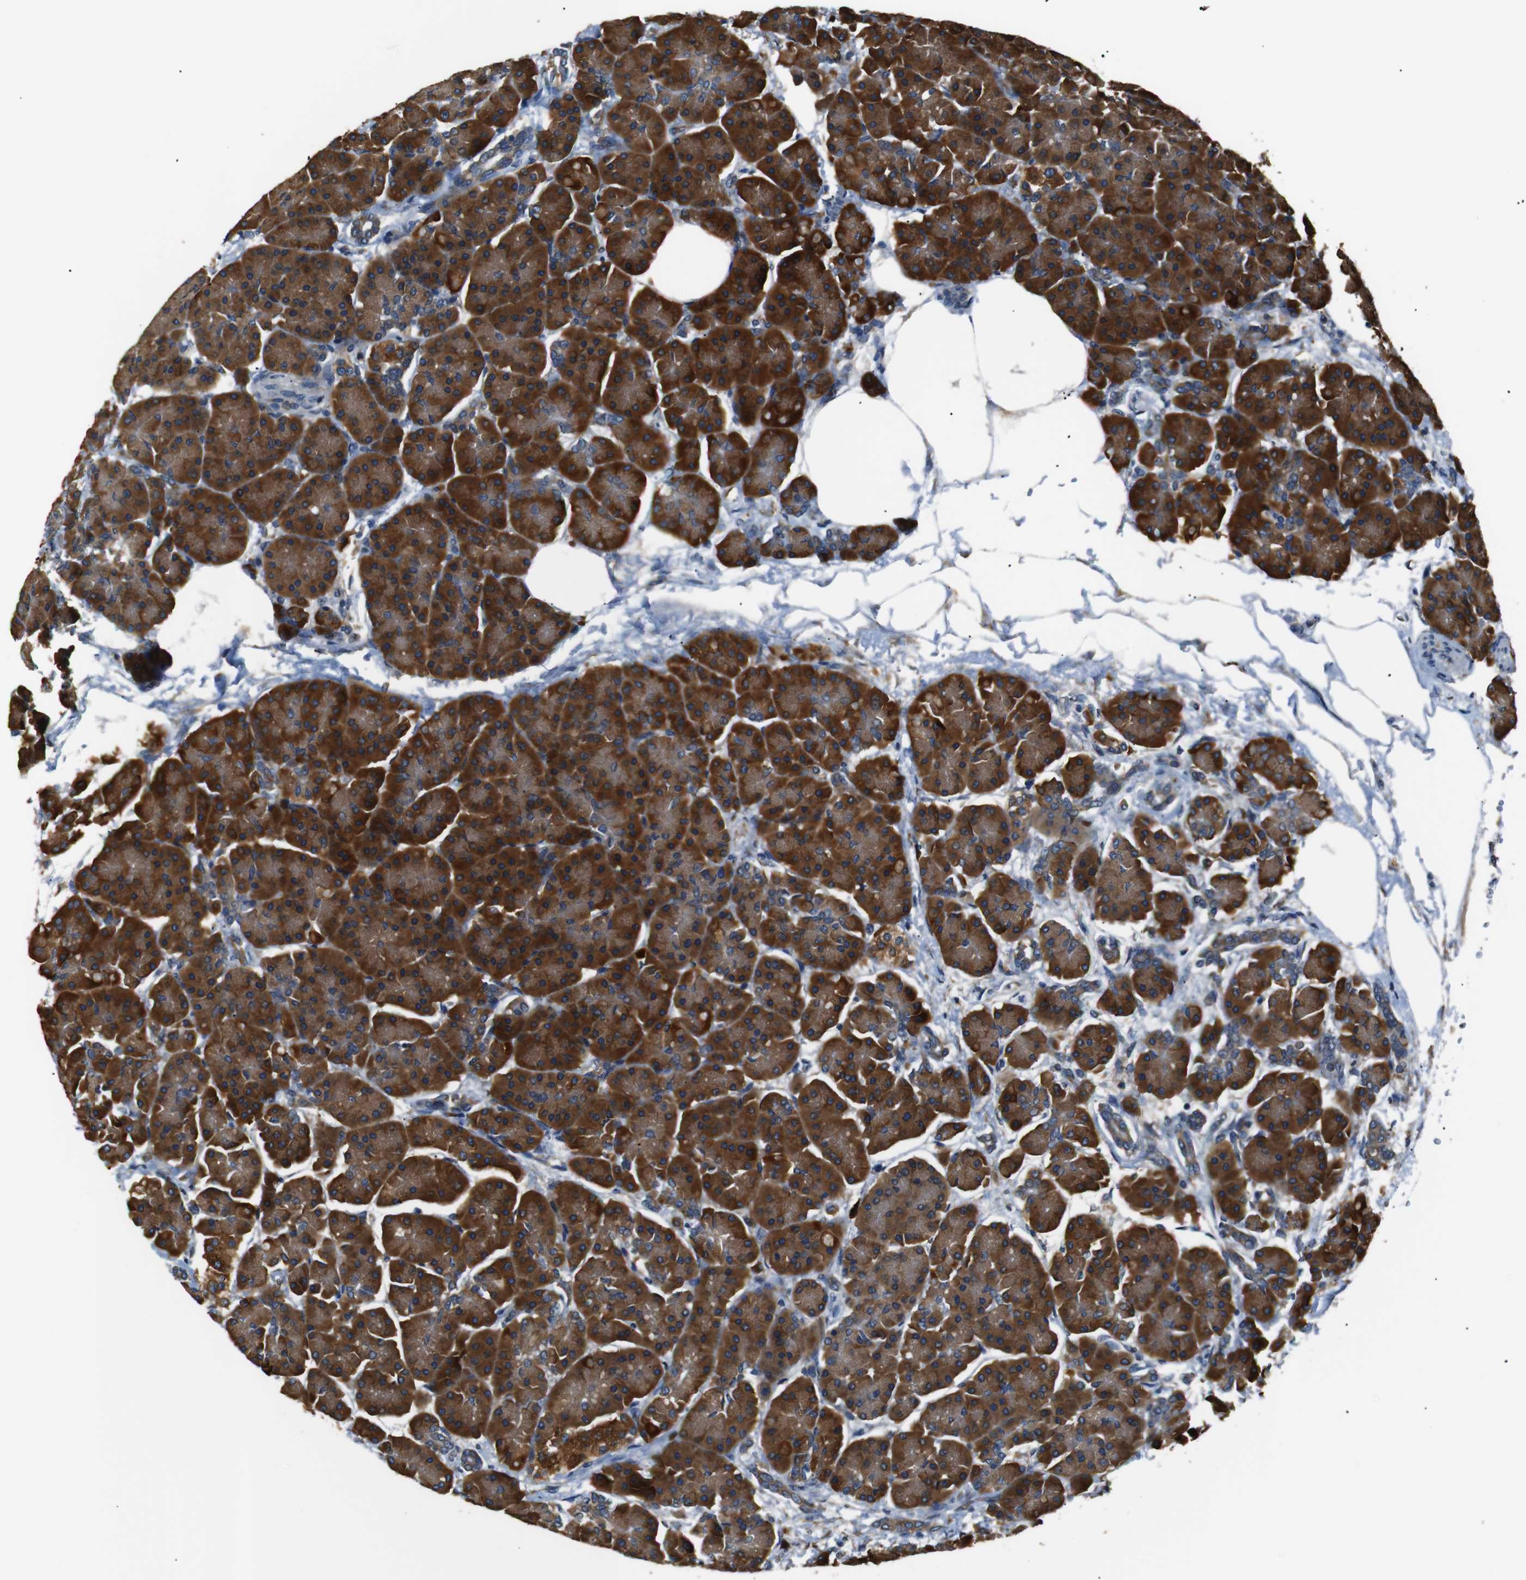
{"staining": {"intensity": "strong", "quantity": ">75%", "location": "cytoplasmic/membranous"}, "tissue": "pancreas", "cell_type": "Exocrine glandular cells", "image_type": "normal", "snomed": [{"axis": "morphology", "description": "Normal tissue, NOS"}, {"axis": "topography", "description": "Pancreas"}], "caption": "The photomicrograph shows staining of benign pancreas, revealing strong cytoplasmic/membranous protein positivity (brown color) within exocrine glandular cells.", "gene": "TMED2", "patient": {"sex": "female", "age": 70}}